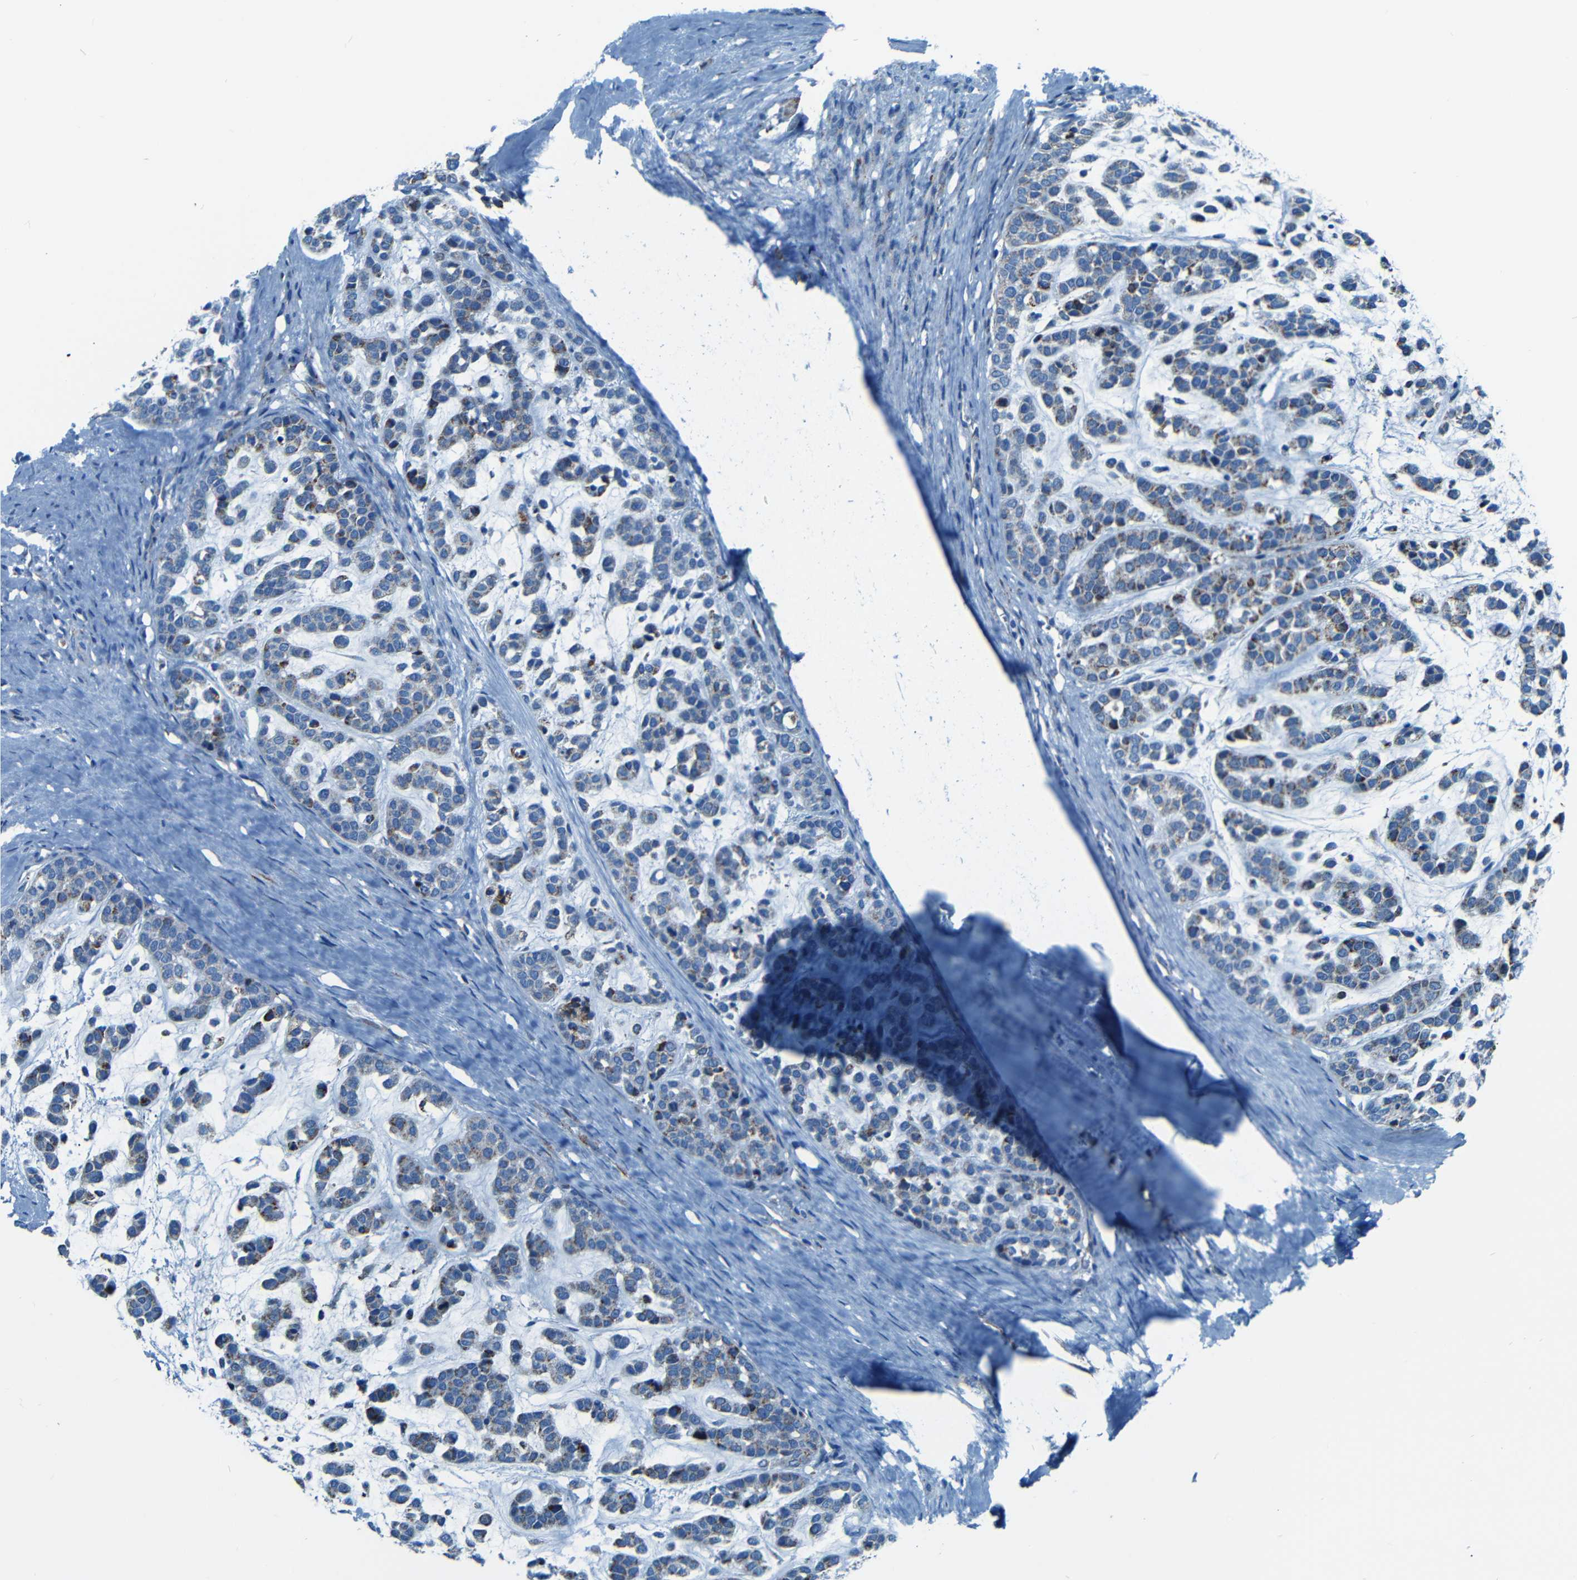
{"staining": {"intensity": "moderate", "quantity": "<25%", "location": "cytoplasmic/membranous"}, "tissue": "head and neck cancer", "cell_type": "Tumor cells", "image_type": "cancer", "snomed": [{"axis": "morphology", "description": "Adenocarcinoma, NOS"}, {"axis": "morphology", "description": "Adenoma, NOS"}, {"axis": "topography", "description": "Head-Neck"}], "caption": "Moderate cytoplasmic/membranous expression for a protein is present in approximately <25% of tumor cells of head and neck cancer using immunohistochemistry.", "gene": "WSCD2", "patient": {"sex": "female", "age": 55}}